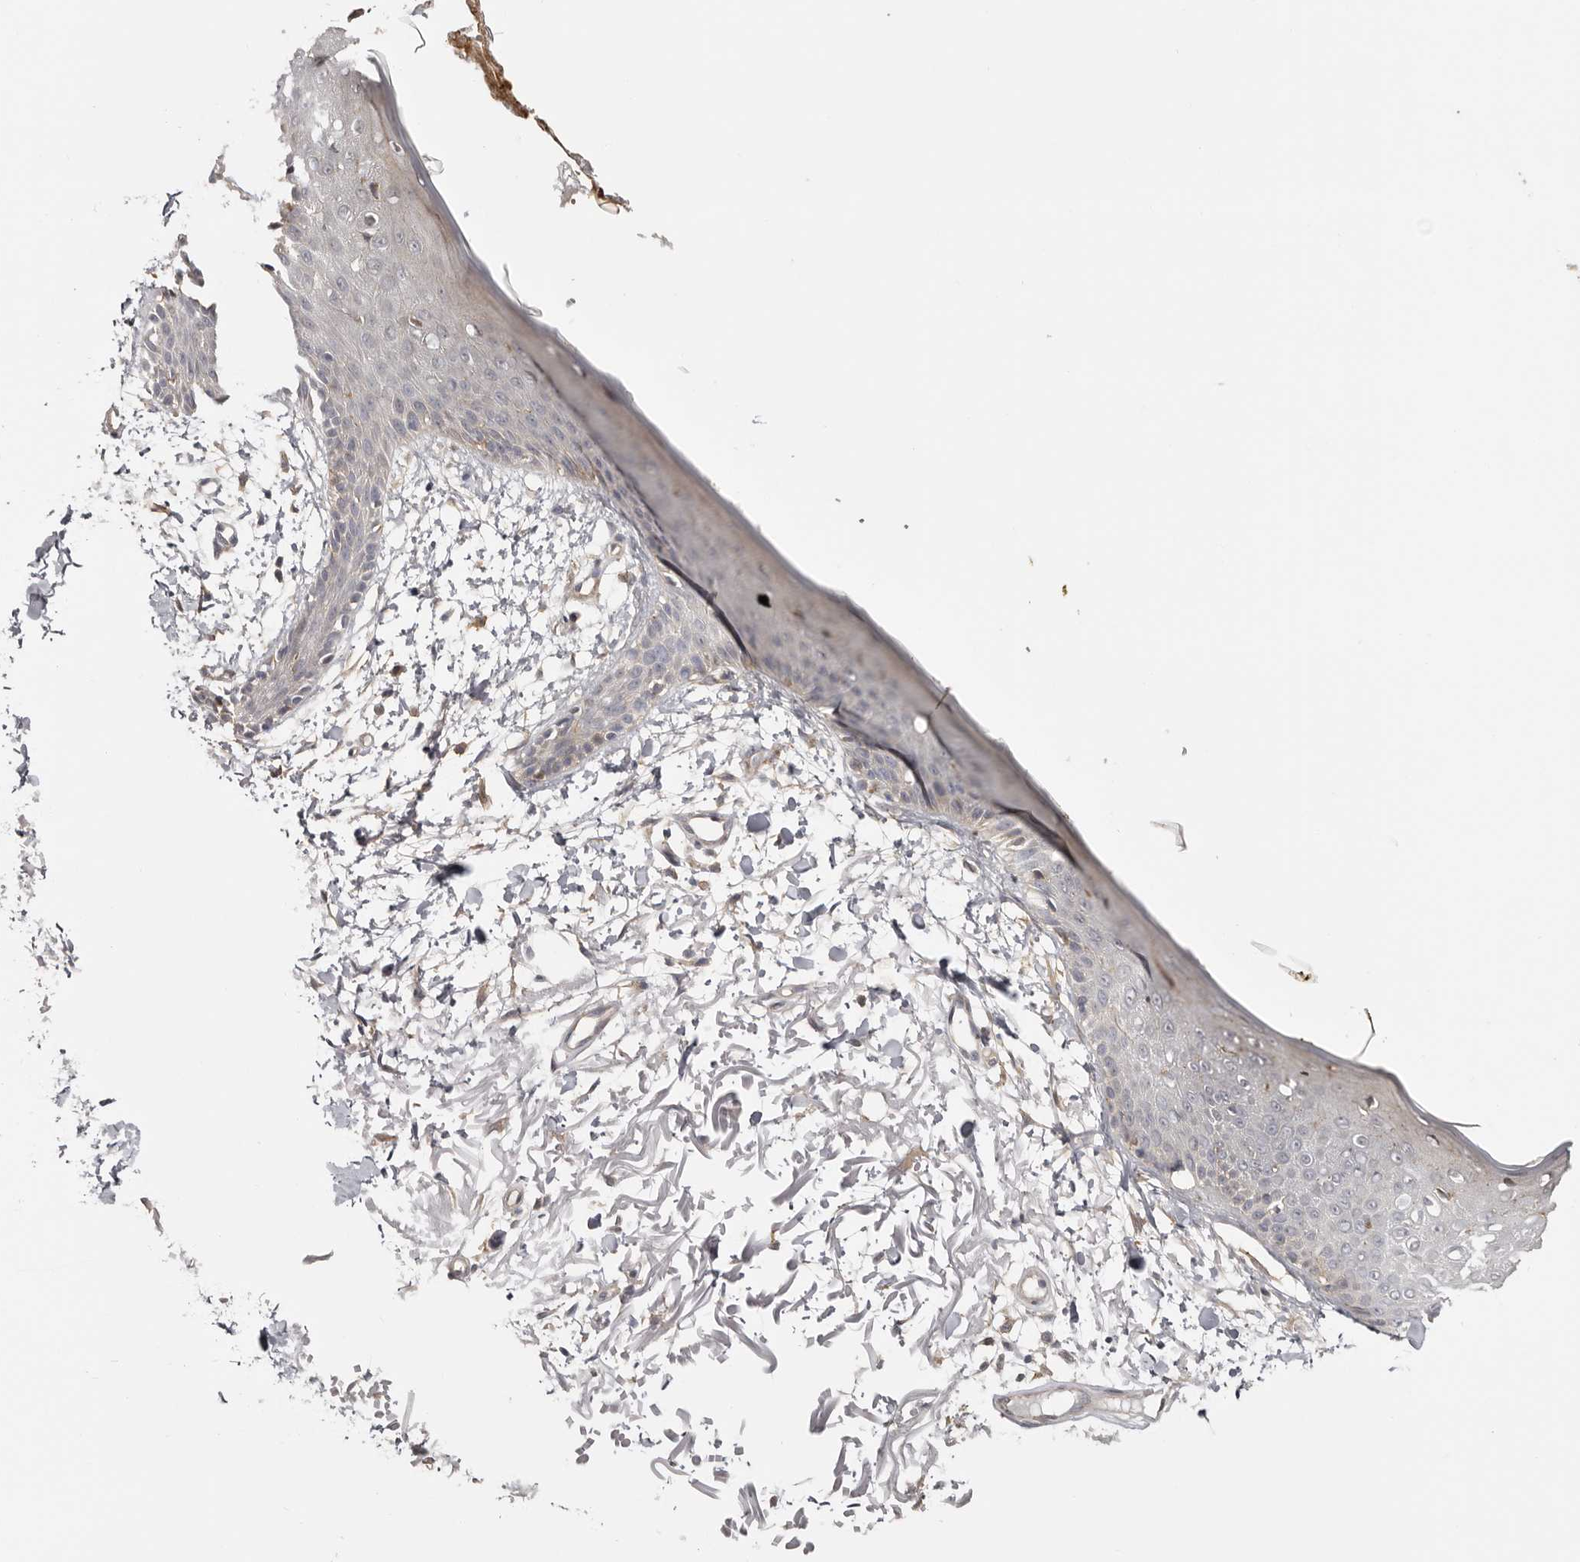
{"staining": {"intensity": "weak", "quantity": "<25%", "location": "cytoplasmic/membranous"}, "tissue": "skin", "cell_type": "Fibroblasts", "image_type": "normal", "snomed": [{"axis": "morphology", "description": "Normal tissue, NOS"}, {"axis": "morphology", "description": "Squamous cell carcinoma, NOS"}, {"axis": "topography", "description": "Skin"}, {"axis": "topography", "description": "Peripheral nerve tissue"}], "caption": "DAB (3,3'-diaminobenzidine) immunohistochemical staining of benign human skin demonstrates no significant staining in fibroblasts. (Stains: DAB immunohistochemistry (IHC) with hematoxylin counter stain, Microscopy: brightfield microscopy at high magnification).", "gene": "MSRB2", "patient": {"sex": "male", "age": 83}}